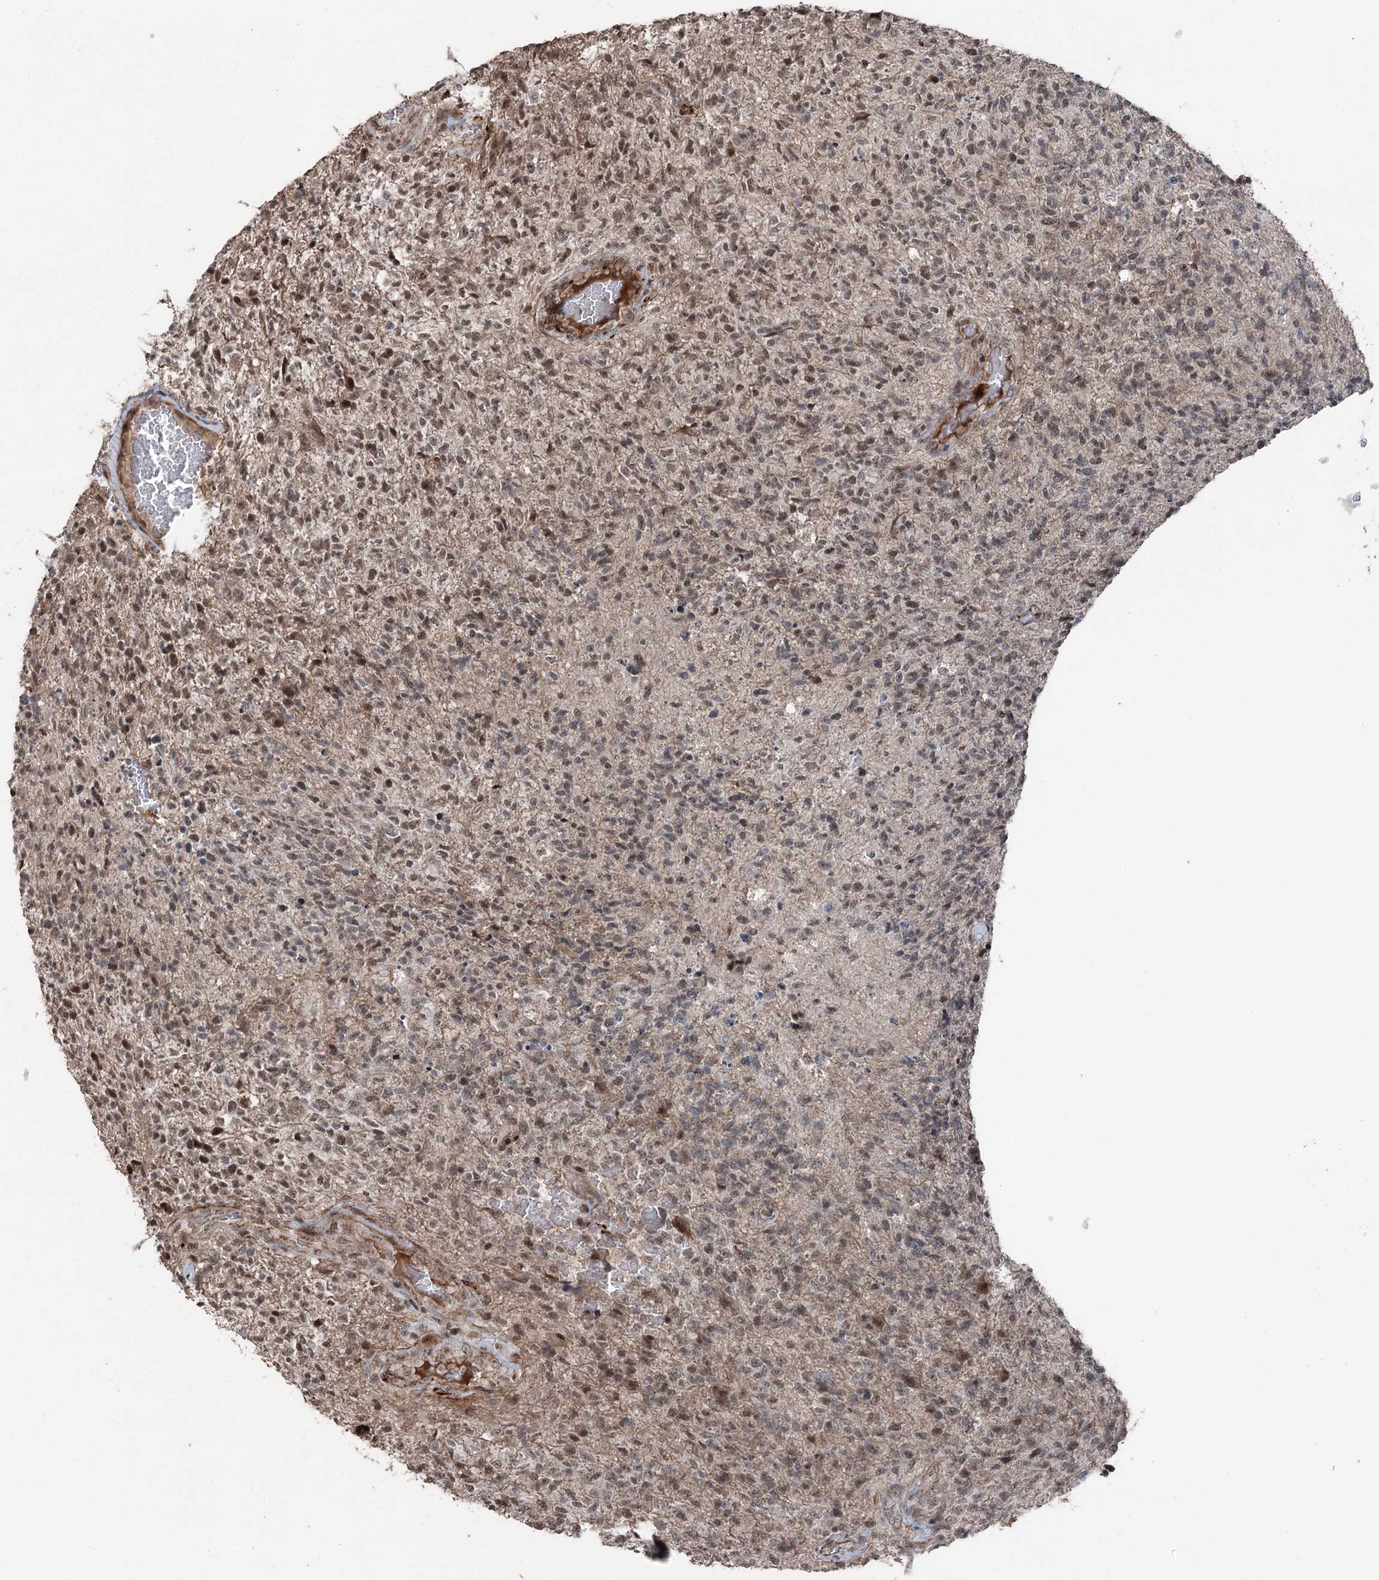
{"staining": {"intensity": "moderate", "quantity": "<25%", "location": "nuclear"}, "tissue": "glioma", "cell_type": "Tumor cells", "image_type": "cancer", "snomed": [{"axis": "morphology", "description": "Glioma, malignant, High grade"}, {"axis": "topography", "description": "Brain"}], "caption": "Immunohistochemical staining of human glioma shows low levels of moderate nuclear staining in approximately <25% of tumor cells. The staining was performed using DAB (3,3'-diaminobenzidine) to visualize the protein expression in brown, while the nuclei were stained in blue with hematoxylin (Magnification: 20x).", "gene": "CCDC82", "patient": {"sex": "male", "age": 56}}